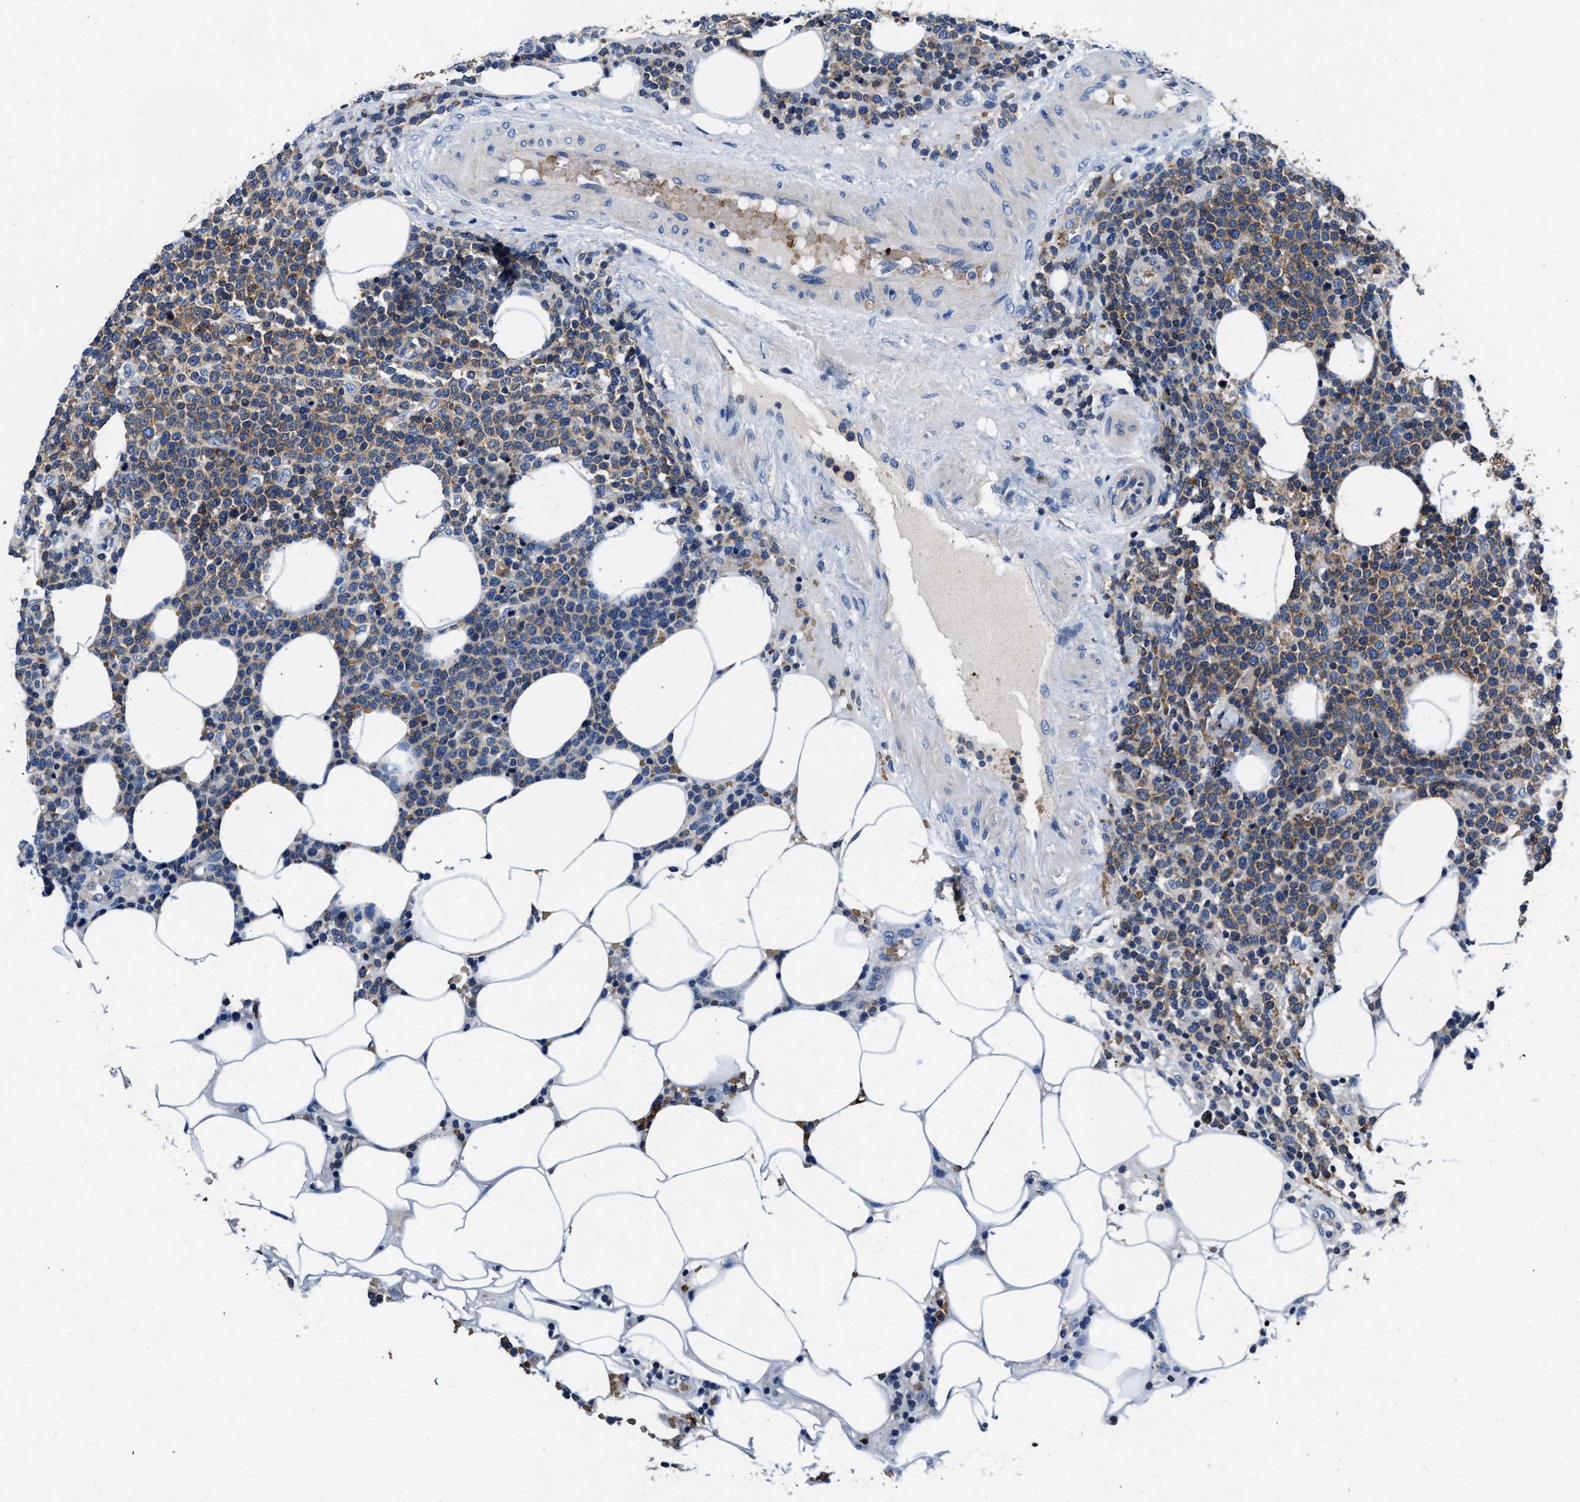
{"staining": {"intensity": "moderate", "quantity": ">75%", "location": "cytoplasmic/membranous"}, "tissue": "lymphoma", "cell_type": "Tumor cells", "image_type": "cancer", "snomed": [{"axis": "morphology", "description": "Malignant lymphoma, non-Hodgkin's type, High grade"}, {"axis": "topography", "description": "Lymph node"}], "caption": "This photomicrograph displays lymphoma stained with IHC to label a protein in brown. The cytoplasmic/membranous of tumor cells show moderate positivity for the protein. Nuclei are counter-stained blue.", "gene": "PHLPP1", "patient": {"sex": "male", "age": 61}}